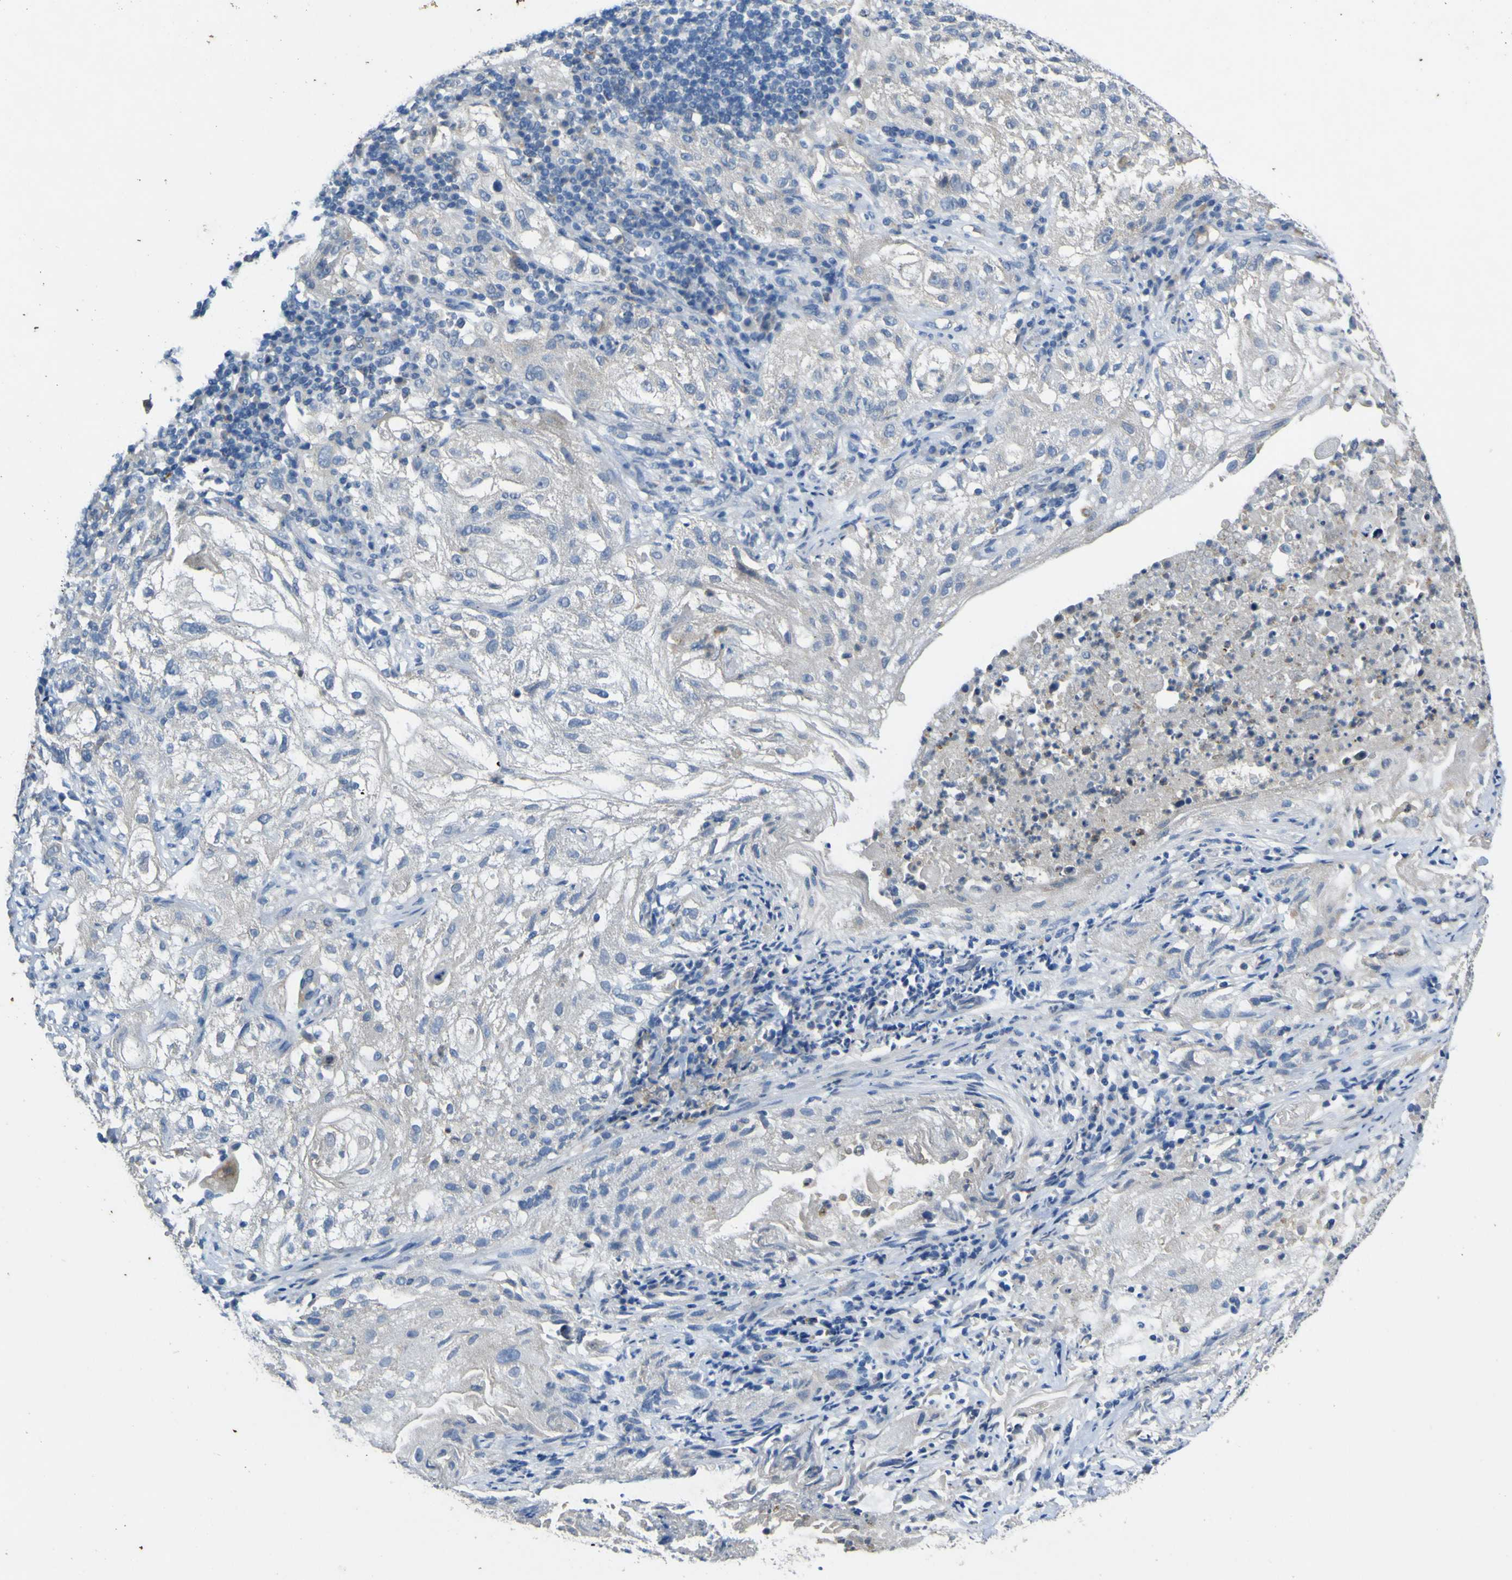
{"staining": {"intensity": "negative", "quantity": "none", "location": "none"}, "tissue": "lung cancer", "cell_type": "Tumor cells", "image_type": "cancer", "snomed": [{"axis": "morphology", "description": "Inflammation, NOS"}, {"axis": "morphology", "description": "Squamous cell carcinoma, NOS"}, {"axis": "topography", "description": "Lymph node"}, {"axis": "topography", "description": "Soft tissue"}, {"axis": "topography", "description": "Lung"}], "caption": "High power microscopy histopathology image of an immunohistochemistry image of lung cancer, revealing no significant expression in tumor cells.", "gene": "LDLR", "patient": {"sex": "male", "age": 66}}